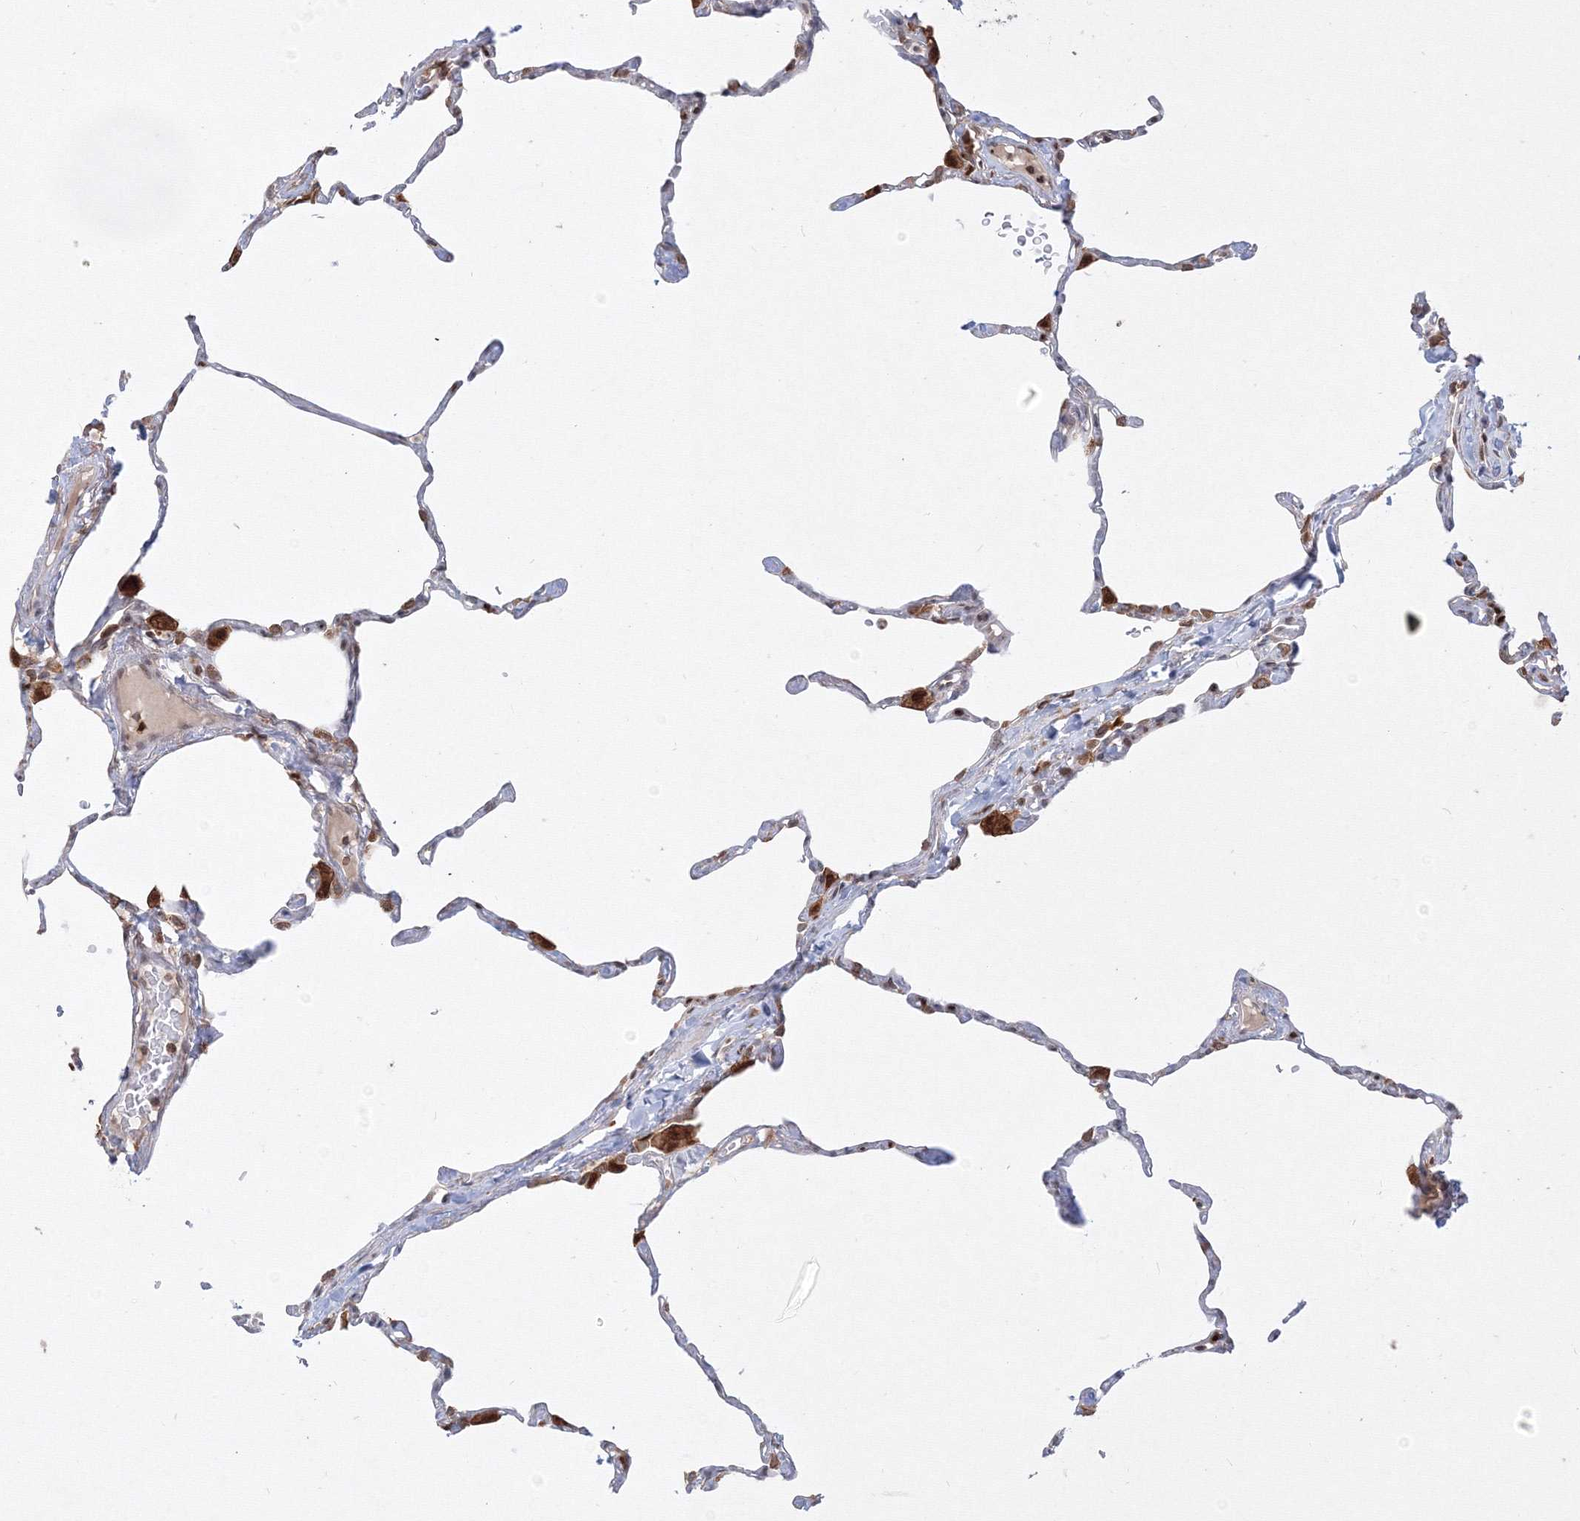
{"staining": {"intensity": "moderate", "quantity": "<25%", "location": "cytoplasmic/membranous,nuclear"}, "tissue": "lung", "cell_type": "Alveolar cells", "image_type": "normal", "snomed": [{"axis": "morphology", "description": "Normal tissue, NOS"}, {"axis": "topography", "description": "Lung"}], "caption": "Immunohistochemical staining of unremarkable human lung shows moderate cytoplasmic/membranous,nuclear protein positivity in approximately <25% of alveolar cells.", "gene": "TMEM50B", "patient": {"sex": "male", "age": 65}}